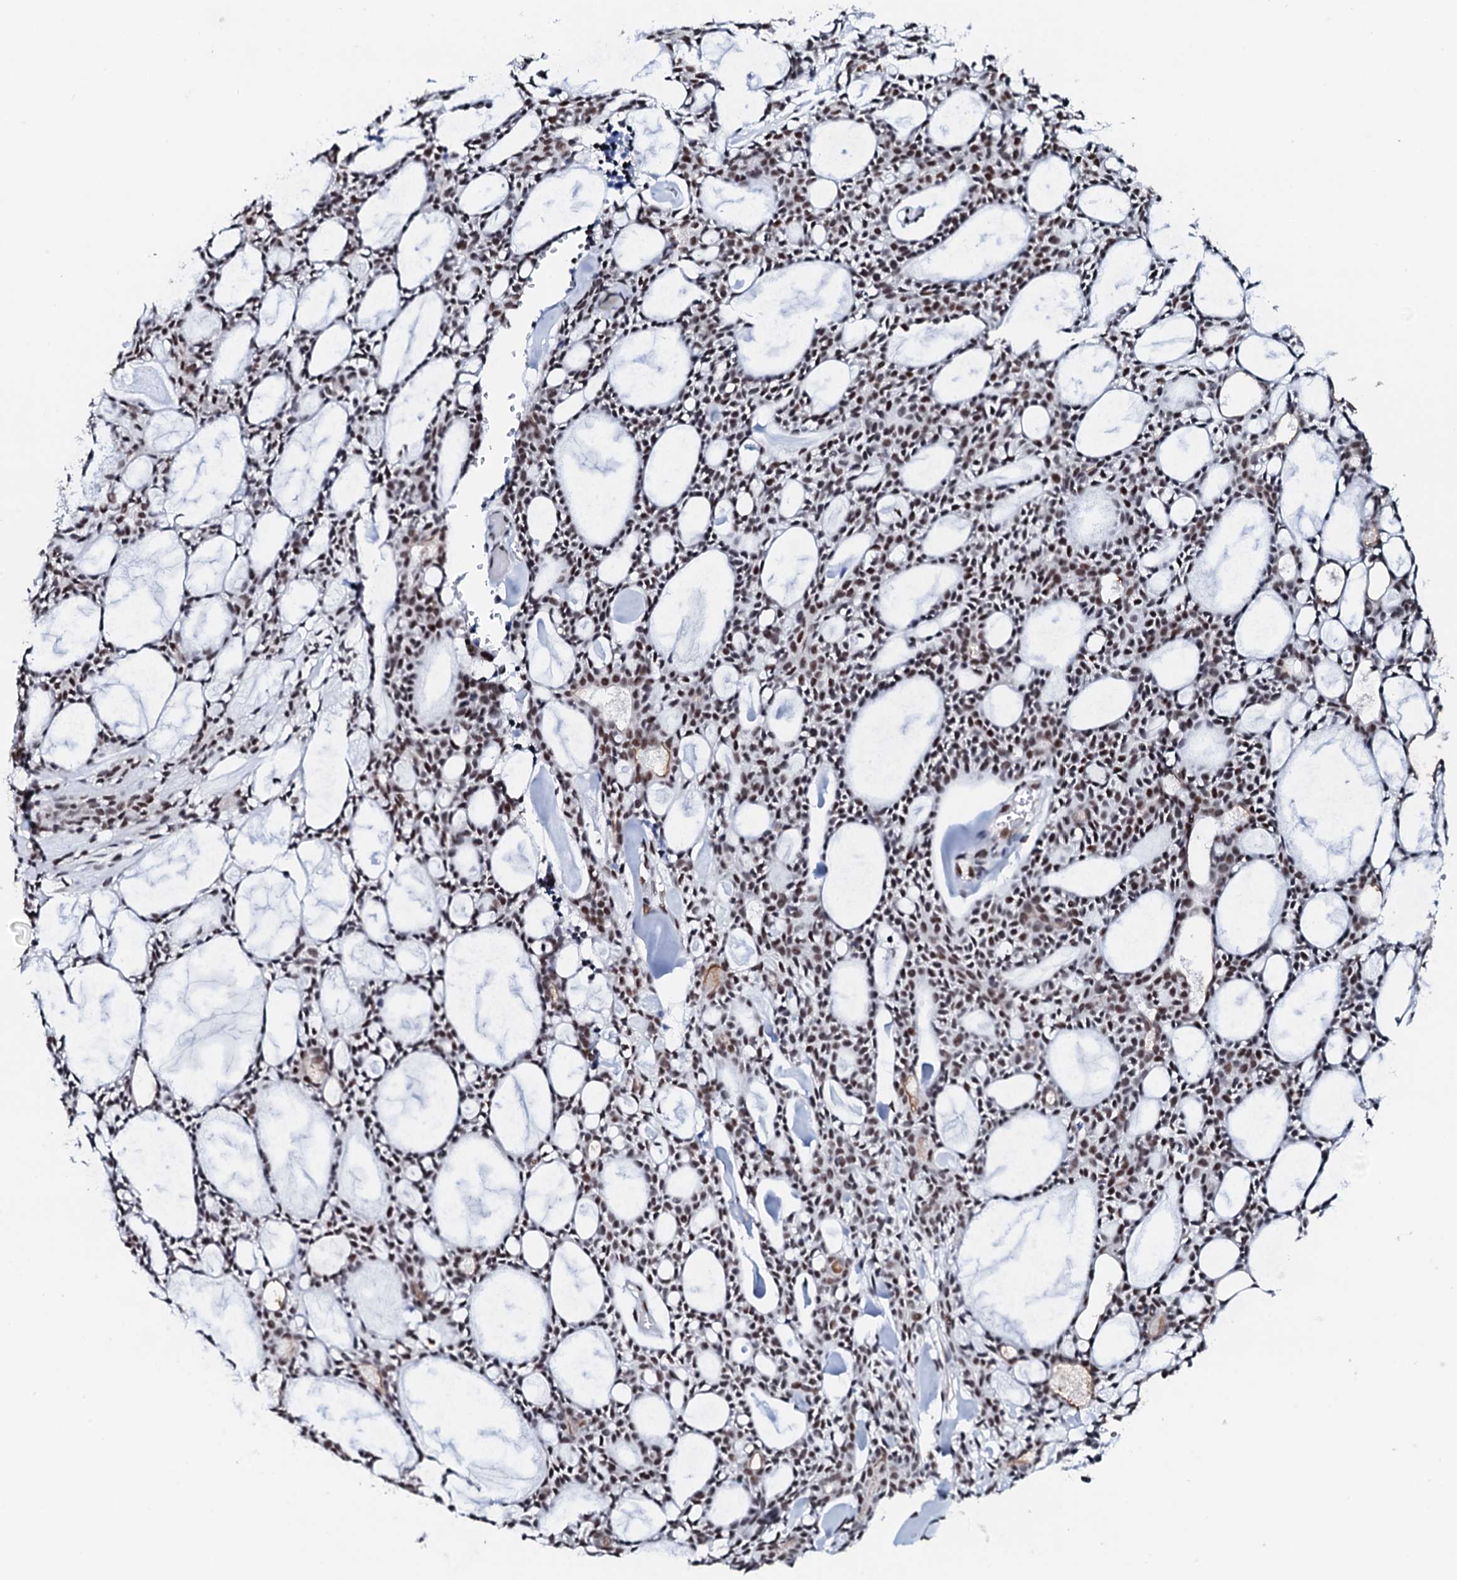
{"staining": {"intensity": "moderate", "quantity": ">75%", "location": "nuclear"}, "tissue": "head and neck cancer", "cell_type": "Tumor cells", "image_type": "cancer", "snomed": [{"axis": "morphology", "description": "Adenocarcinoma, NOS"}, {"axis": "topography", "description": "Salivary gland"}, {"axis": "topography", "description": "Head-Neck"}], "caption": "Immunohistochemical staining of adenocarcinoma (head and neck) demonstrates moderate nuclear protein staining in about >75% of tumor cells.", "gene": "NKAPD1", "patient": {"sex": "male", "age": 55}}